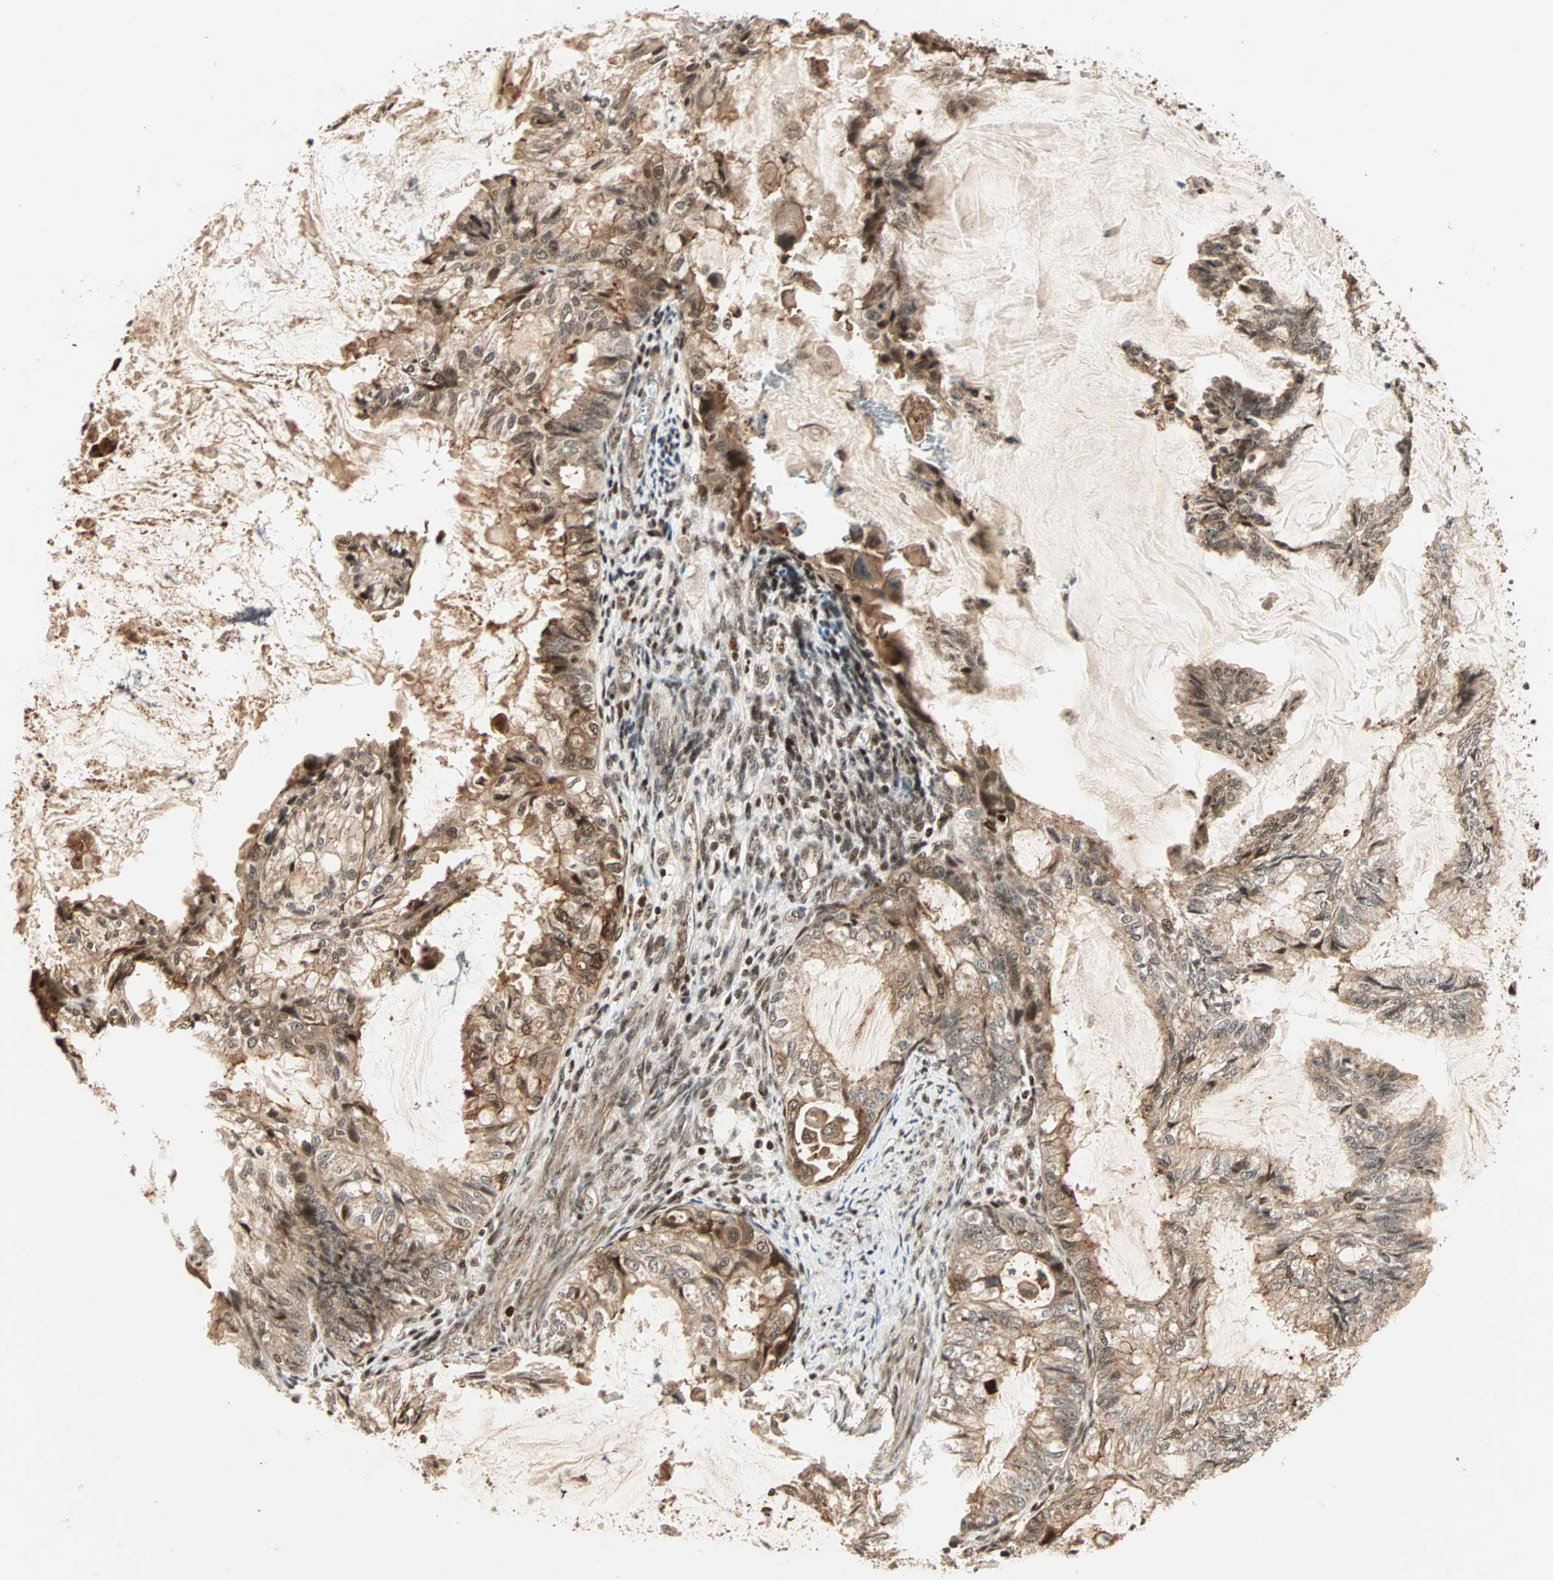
{"staining": {"intensity": "moderate", "quantity": ">75%", "location": "cytoplasmic/membranous,nuclear"}, "tissue": "cervical cancer", "cell_type": "Tumor cells", "image_type": "cancer", "snomed": [{"axis": "morphology", "description": "Normal tissue, NOS"}, {"axis": "morphology", "description": "Adenocarcinoma, NOS"}, {"axis": "topography", "description": "Cervix"}, {"axis": "topography", "description": "Endometrium"}], "caption": "A medium amount of moderate cytoplasmic/membranous and nuclear staining is appreciated in about >75% of tumor cells in cervical adenocarcinoma tissue.", "gene": "ZBED9", "patient": {"sex": "female", "age": 86}}